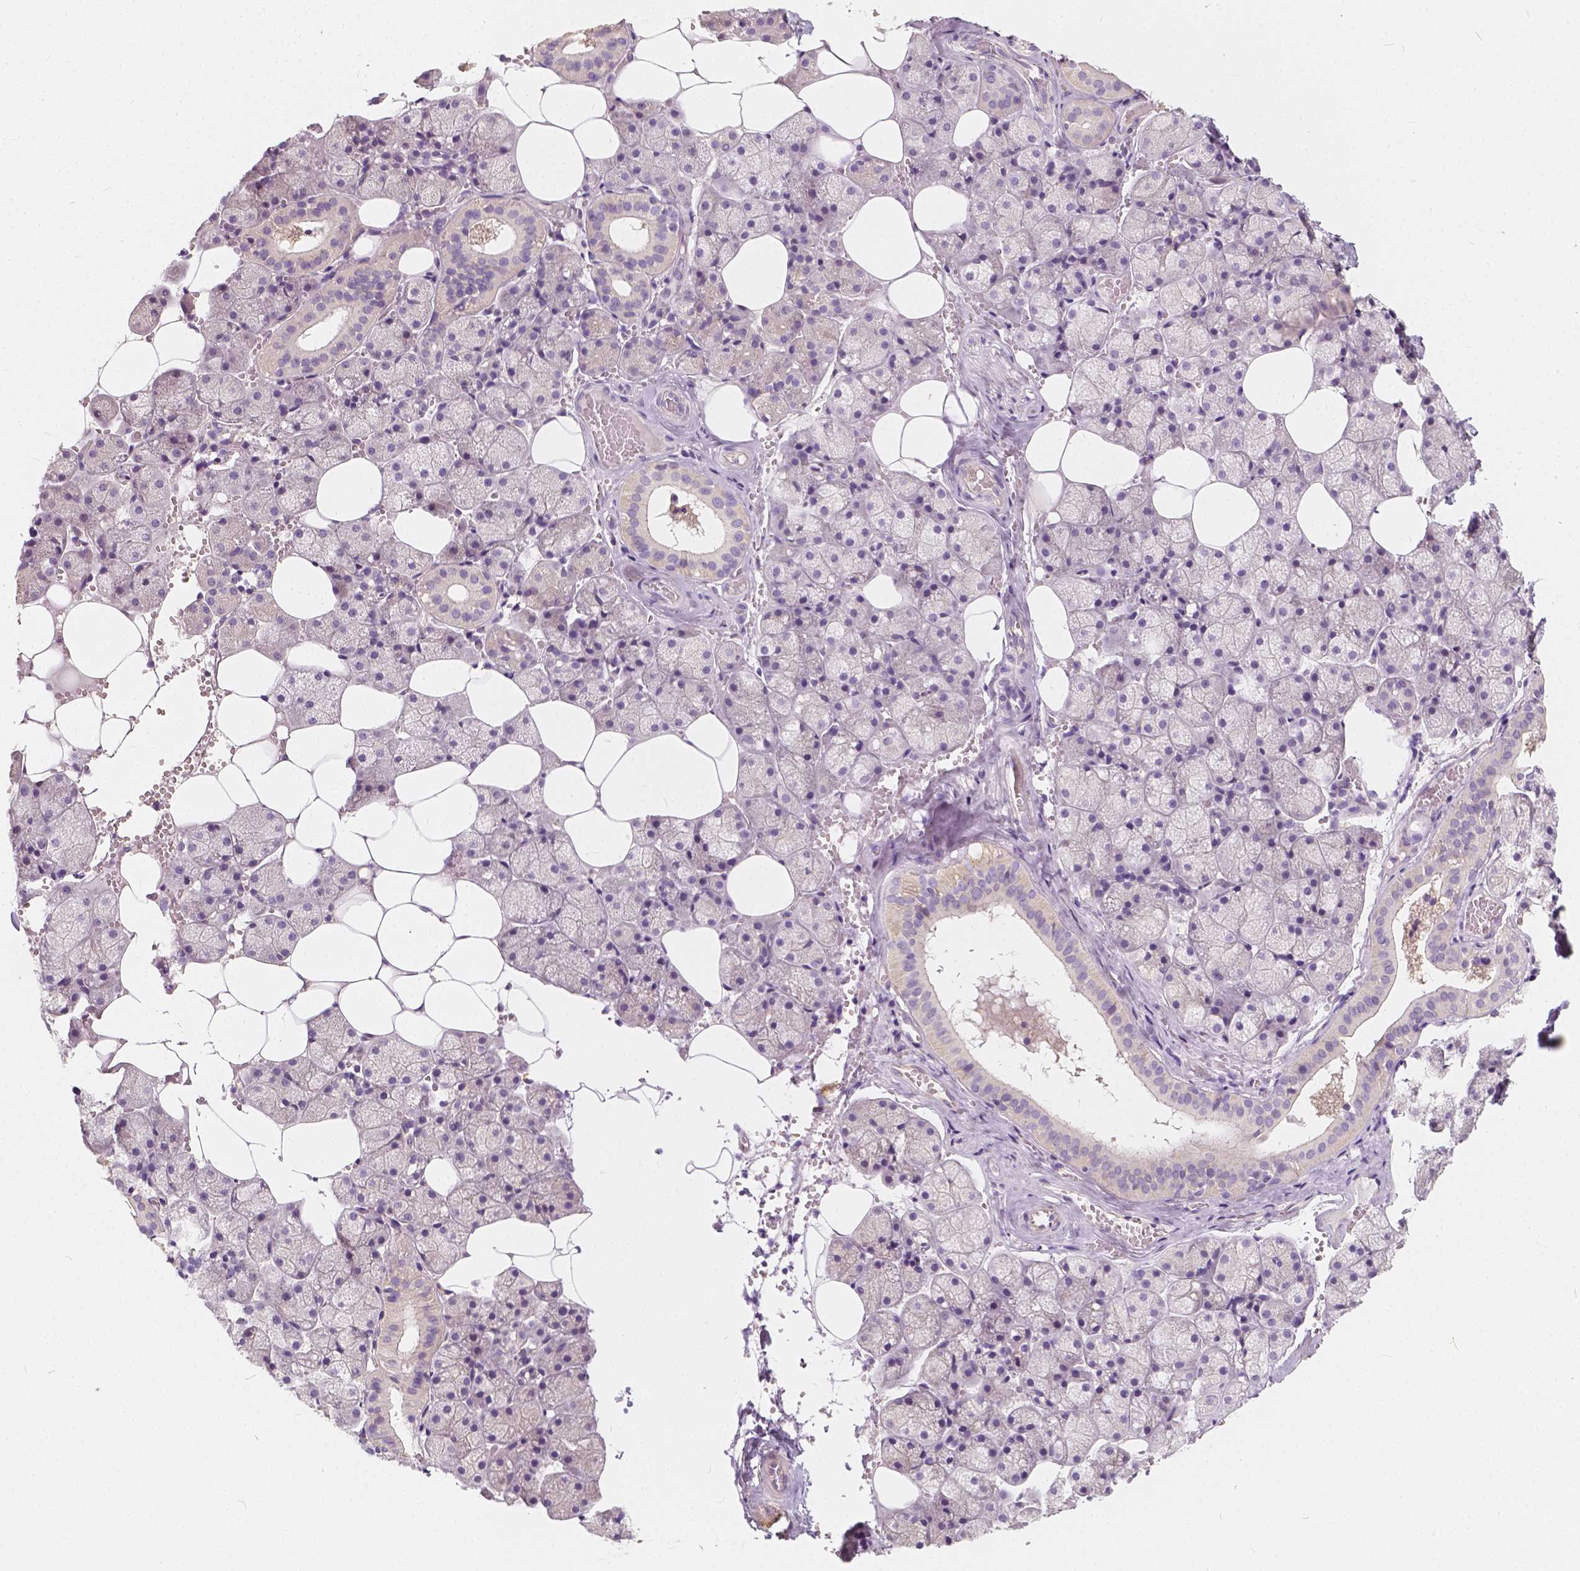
{"staining": {"intensity": "negative", "quantity": "none", "location": "none"}, "tissue": "salivary gland", "cell_type": "Glandular cells", "image_type": "normal", "snomed": [{"axis": "morphology", "description": "Normal tissue, NOS"}, {"axis": "topography", "description": "Salivary gland"}], "caption": "This image is of benign salivary gland stained with IHC to label a protein in brown with the nuclei are counter-stained blue. There is no staining in glandular cells.", "gene": "KIAA0513", "patient": {"sex": "male", "age": 38}}